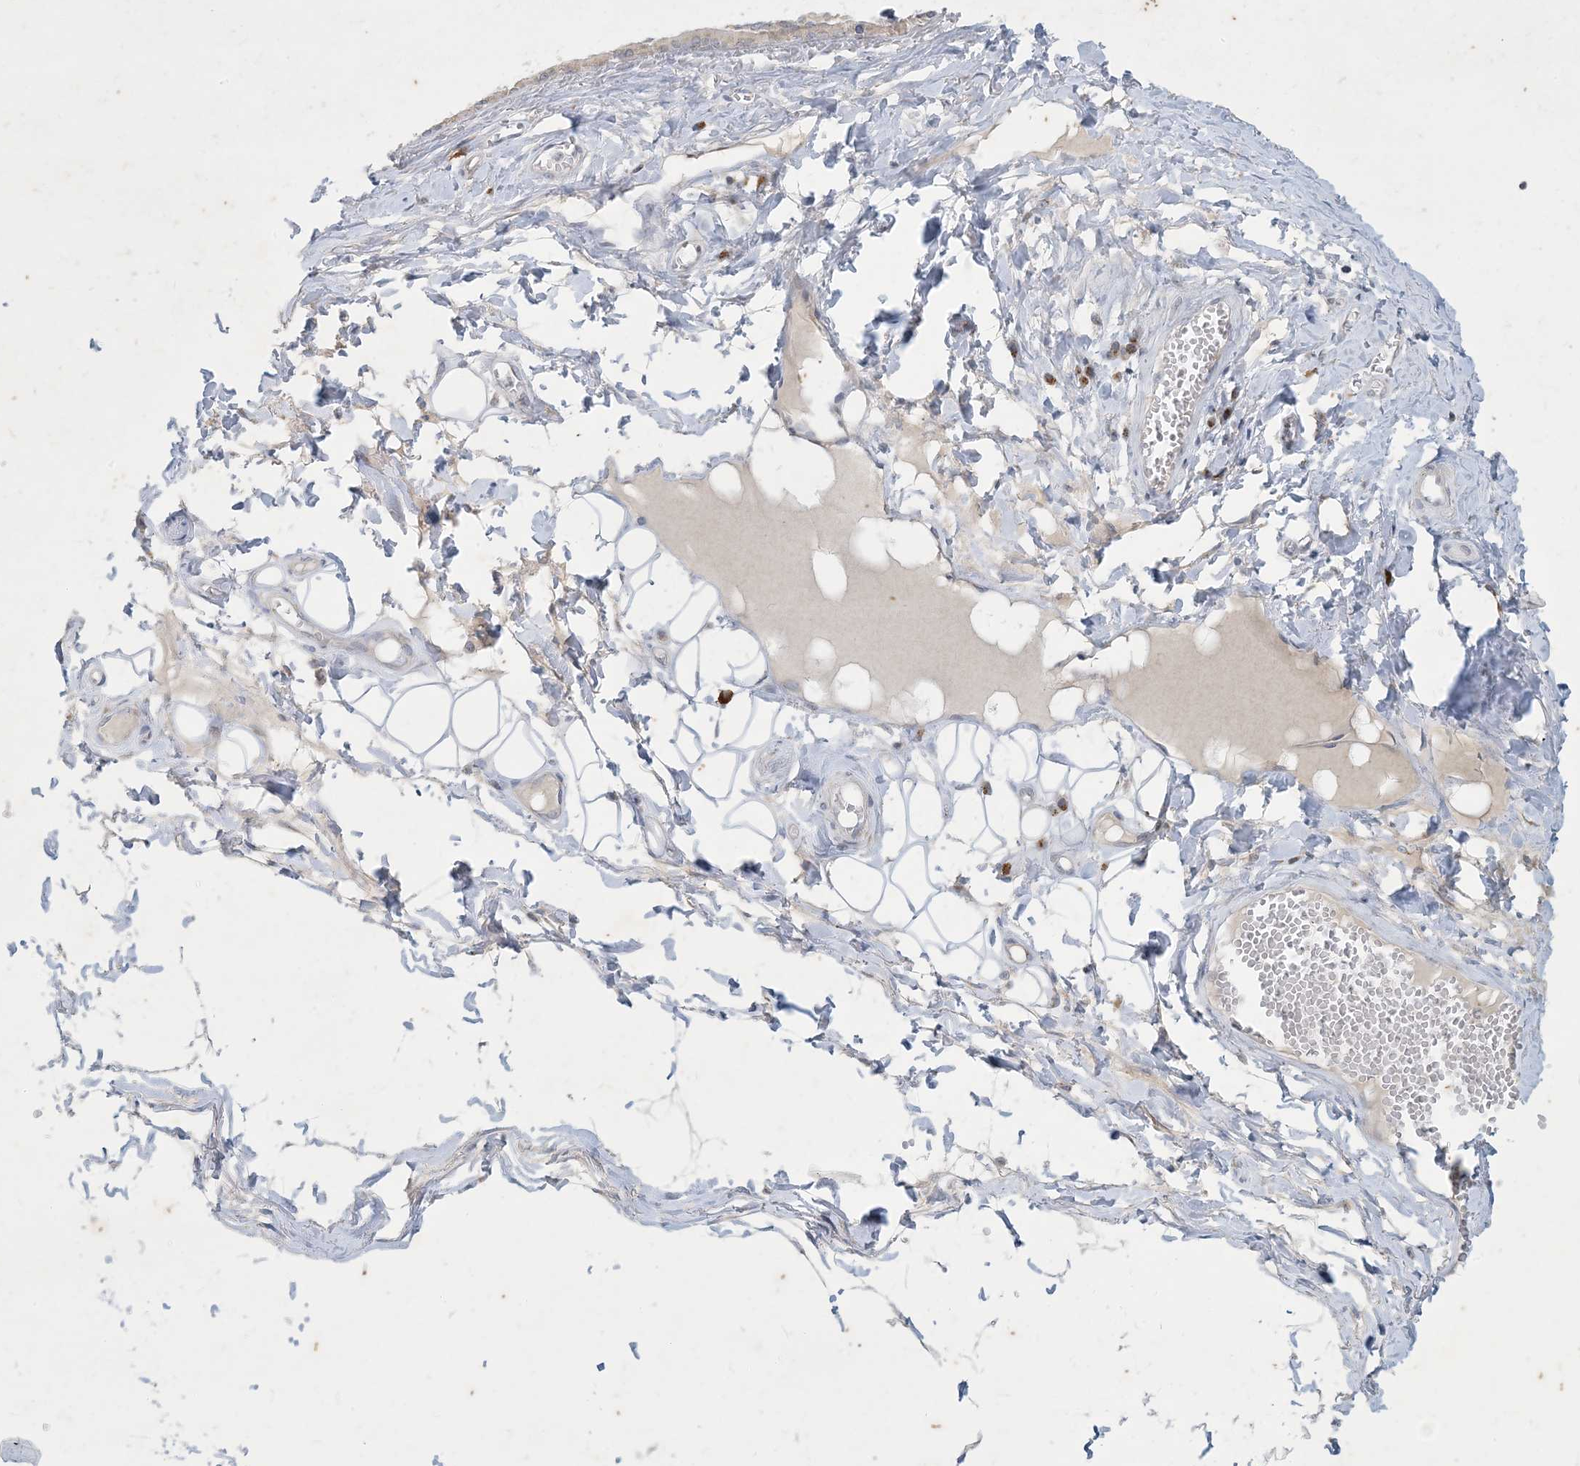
{"staining": {"intensity": "negative", "quantity": "none", "location": "none"}, "tissue": "adipose tissue", "cell_type": "Adipocytes", "image_type": "normal", "snomed": [{"axis": "morphology", "description": "Normal tissue, NOS"}, {"axis": "morphology", "description": "Inflammation, NOS"}, {"axis": "topography", "description": "Salivary gland"}, {"axis": "topography", "description": "Peripheral nerve tissue"}], "caption": "High power microscopy histopathology image of an immunohistochemistry (IHC) photomicrograph of benign adipose tissue, revealing no significant expression in adipocytes.", "gene": "CCDC14", "patient": {"sex": "female", "age": 75}}